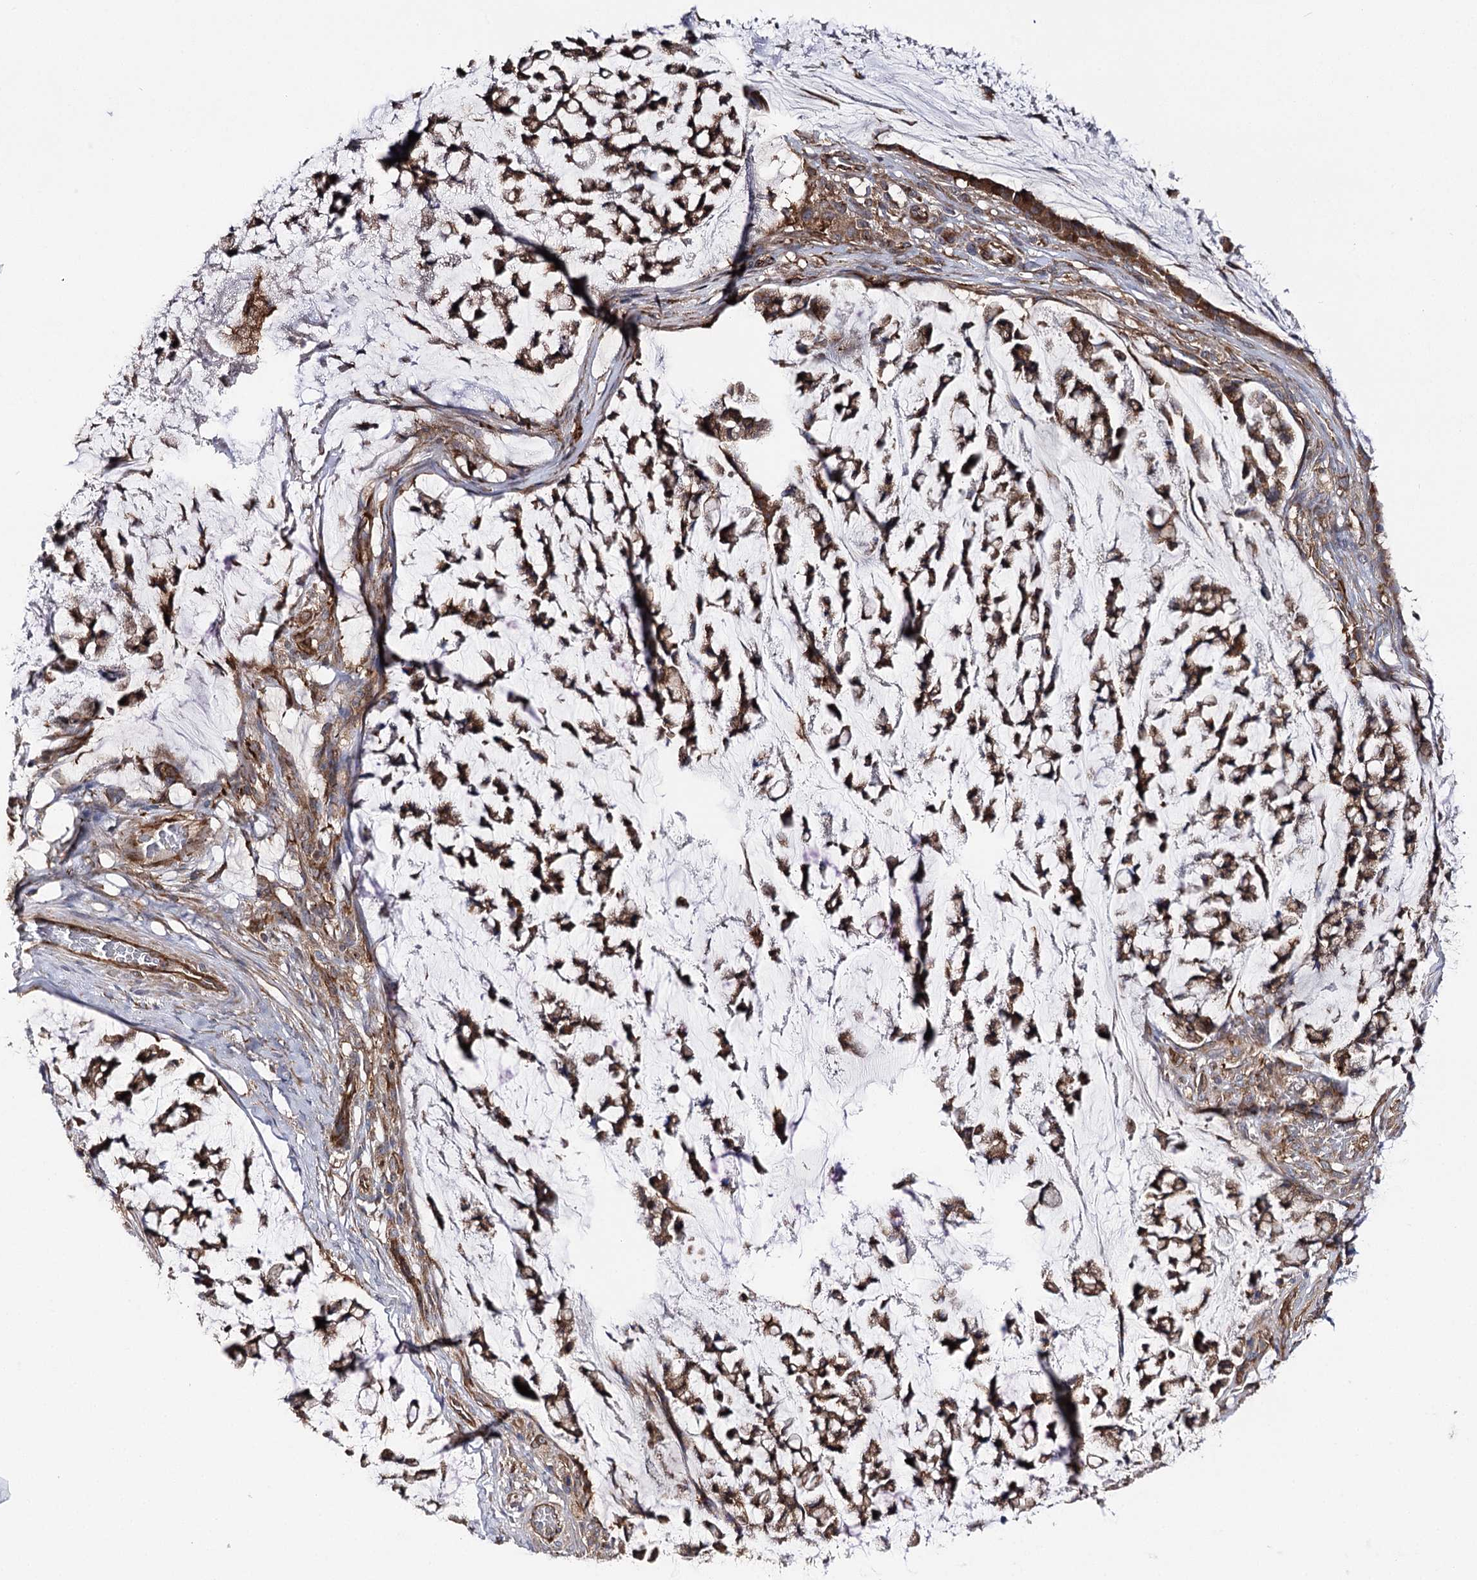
{"staining": {"intensity": "moderate", "quantity": ">75%", "location": "cytoplasmic/membranous"}, "tissue": "stomach cancer", "cell_type": "Tumor cells", "image_type": "cancer", "snomed": [{"axis": "morphology", "description": "Adenocarcinoma, NOS"}, {"axis": "topography", "description": "Stomach, lower"}], "caption": "An image showing moderate cytoplasmic/membranous positivity in about >75% of tumor cells in stomach cancer (adenocarcinoma), as visualized by brown immunohistochemical staining.", "gene": "SEC24B", "patient": {"sex": "male", "age": 67}}